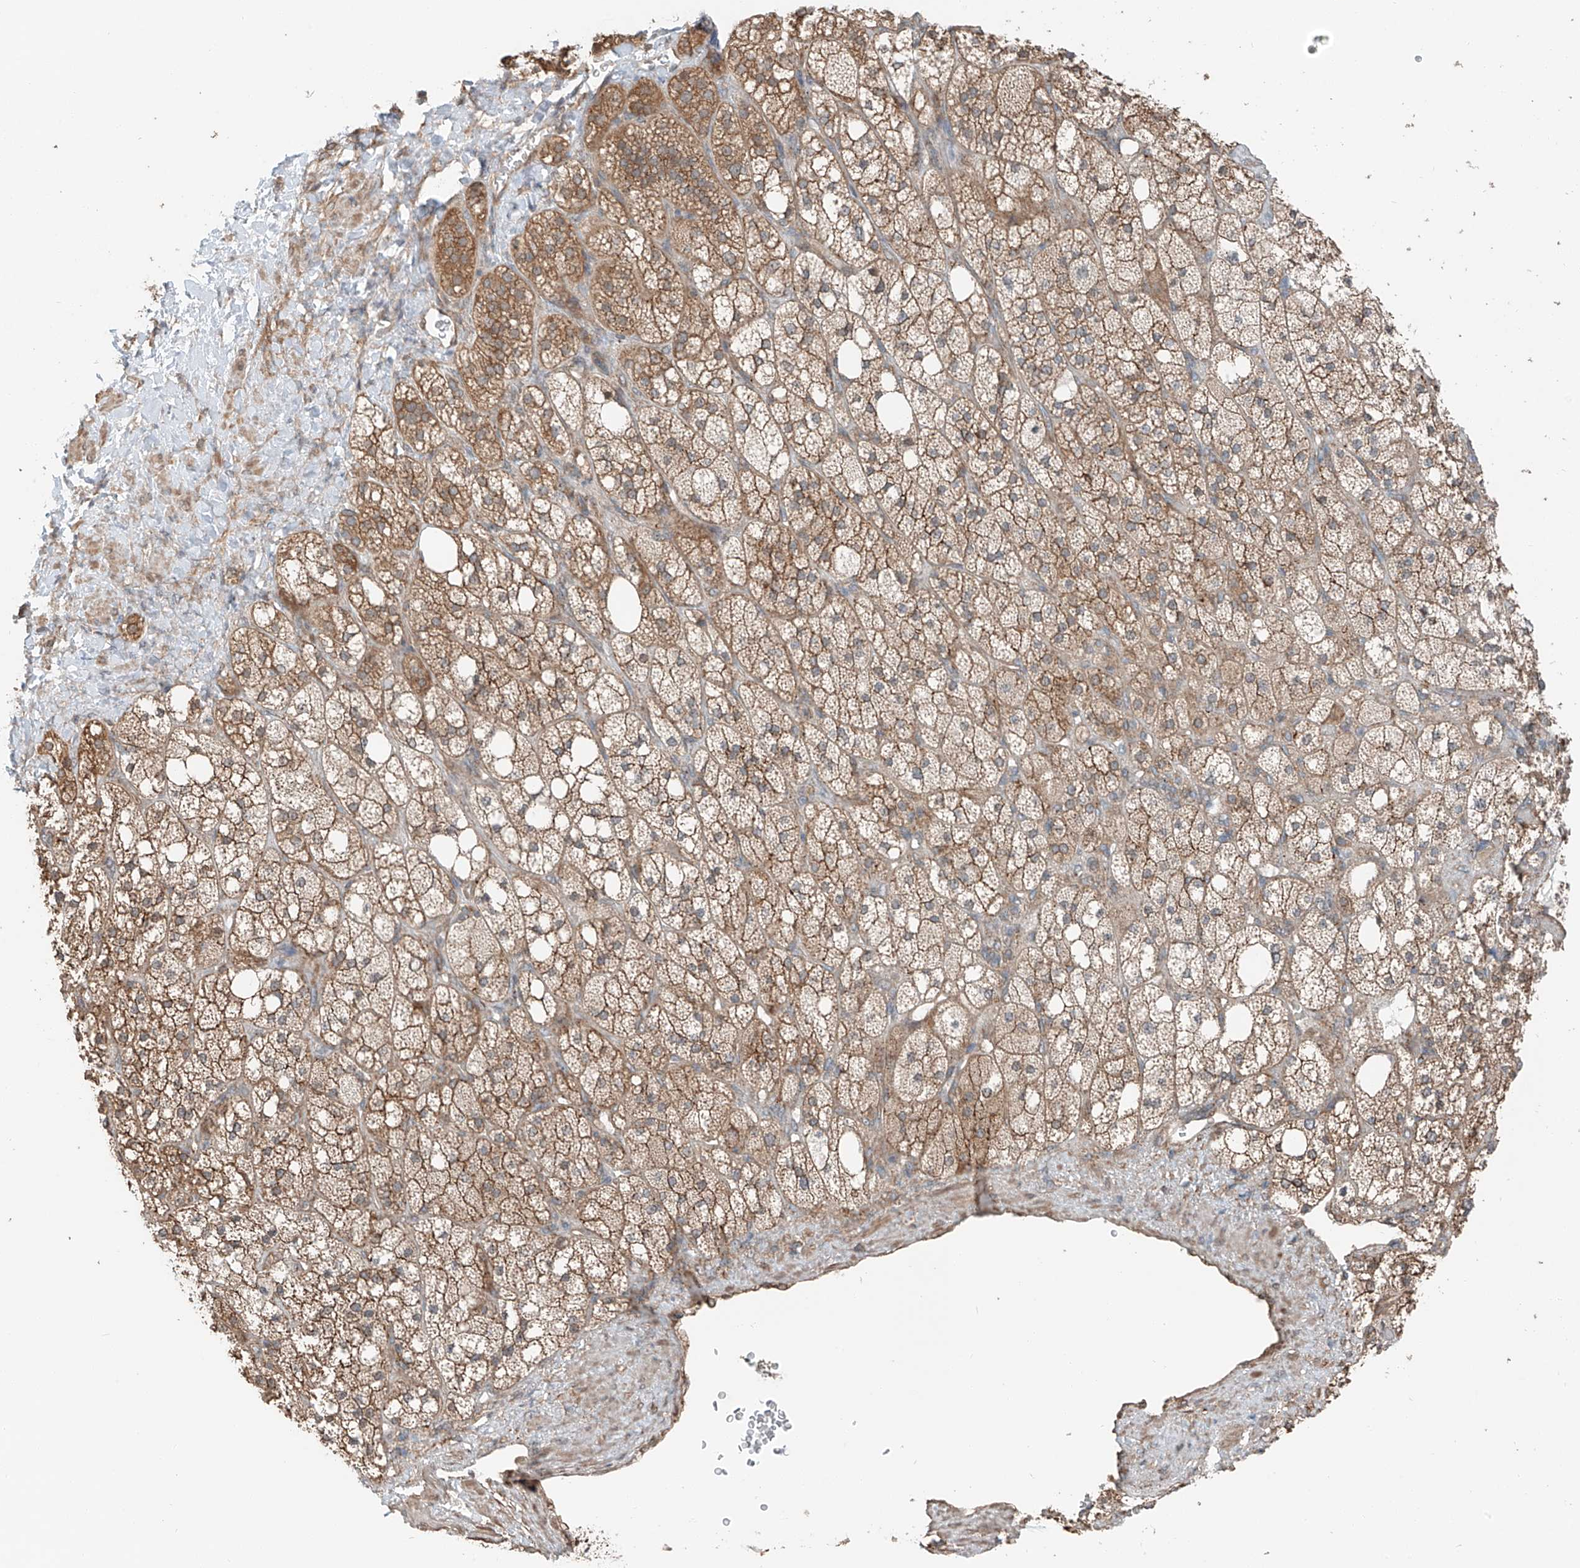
{"staining": {"intensity": "moderate", "quantity": ">75%", "location": "cytoplasmic/membranous"}, "tissue": "adrenal gland", "cell_type": "Glandular cells", "image_type": "normal", "snomed": [{"axis": "morphology", "description": "Normal tissue, NOS"}, {"axis": "topography", "description": "Adrenal gland"}], "caption": "Moderate cytoplasmic/membranous staining is appreciated in approximately >75% of glandular cells in unremarkable adrenal gland.", "gene": "CEP162", "patient": {"sex": "male", "age": 61}}